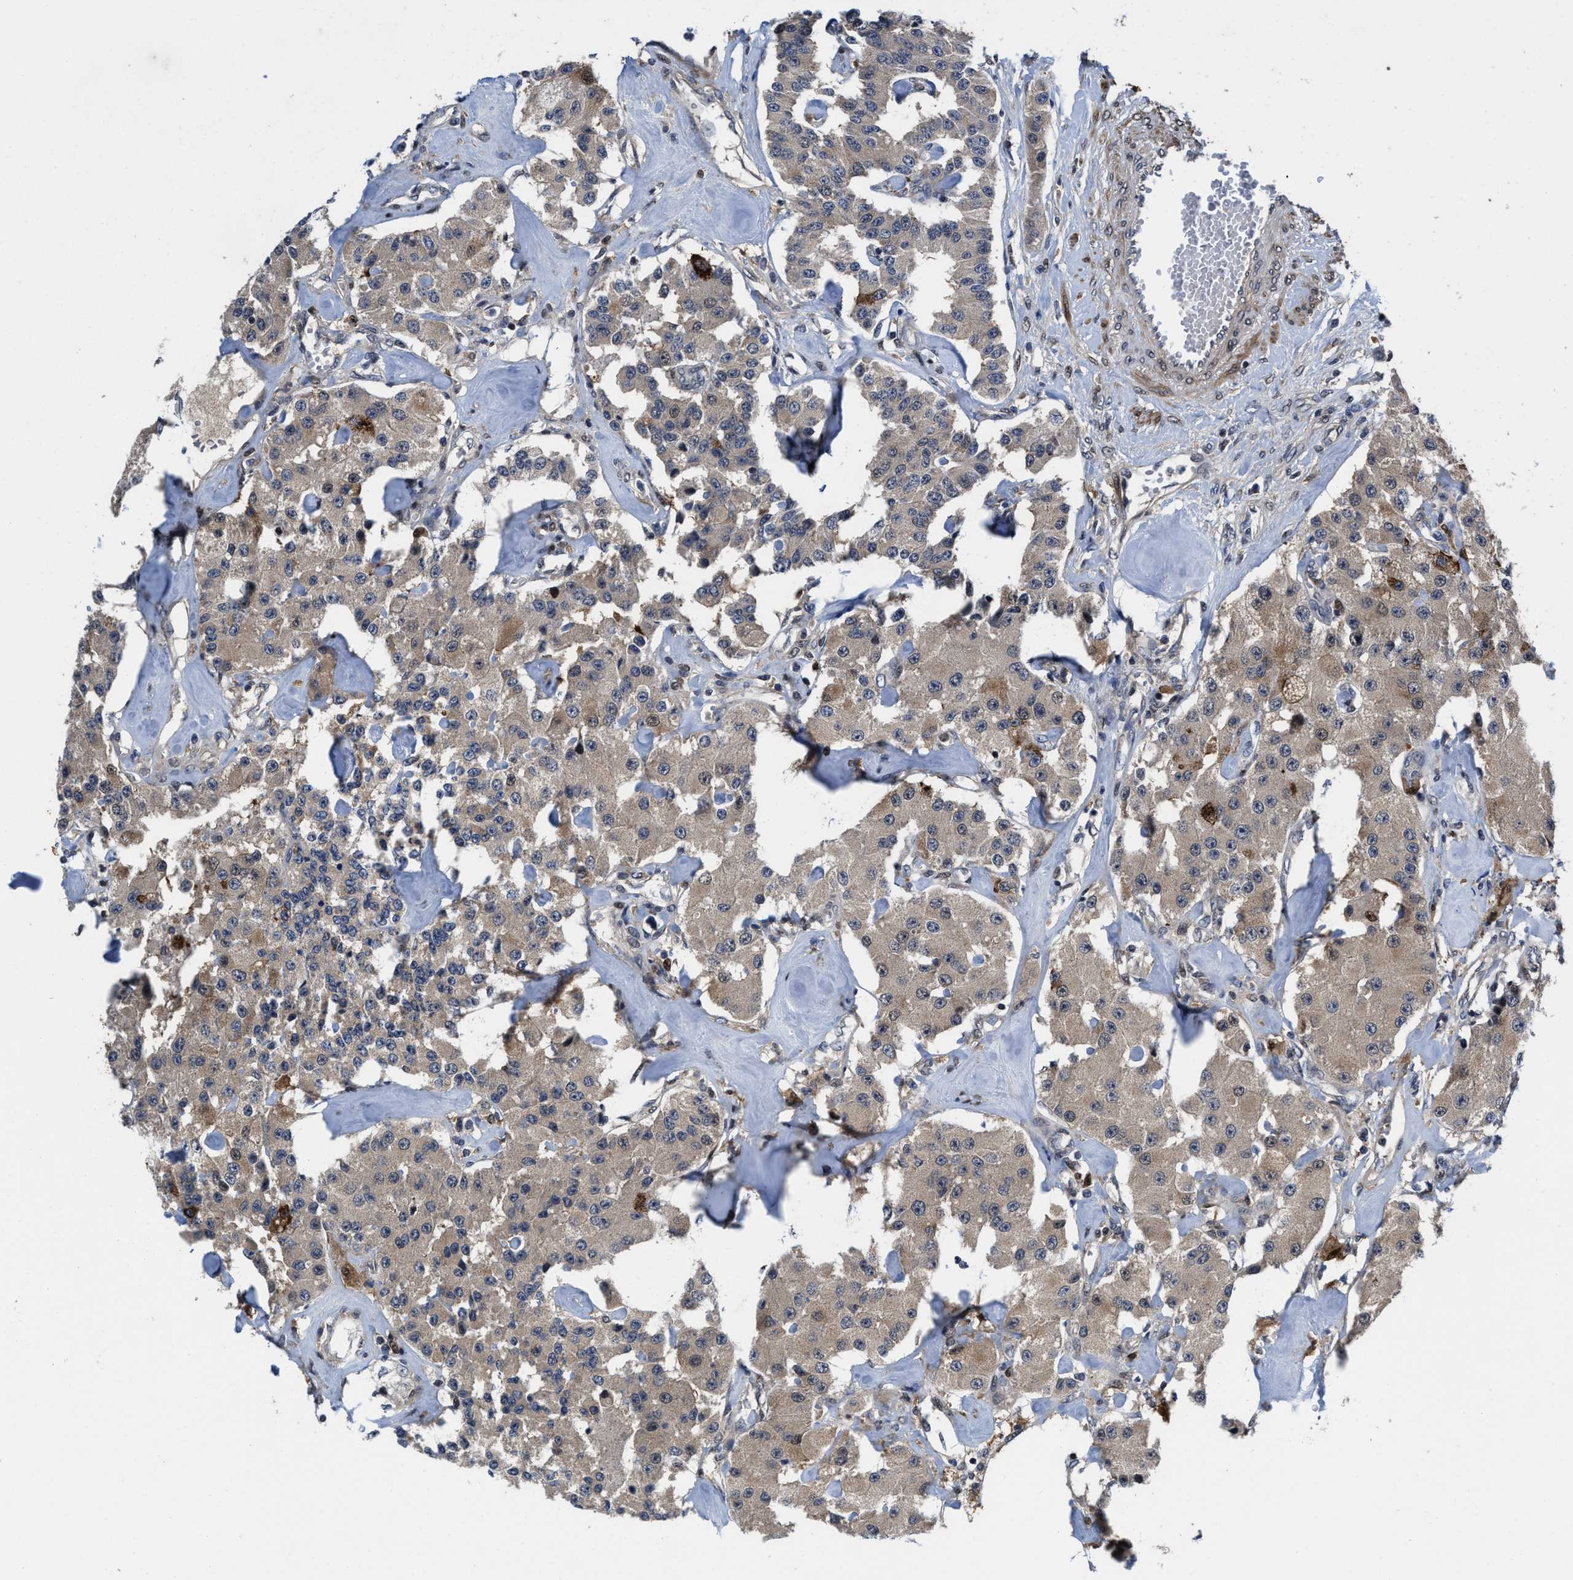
{"staining": {"intensity": "weak", "quantity": ">75%", "location": "cytoplasmic/membranous"}, "tissue": "carcinoid", "cell_type": "Tumor cells", "image_type": "cancer", "snomed": [{"axis": "morphology", "description": "Carcinoid, malignant, NOS"}, {"axis": "topography", "description": "Pancreas"}], "caption": "The photomicrograph demonstrates immunohistochemical staining of carcinoid. There is weak cytoplasmic/membranous expression is seen in about >75% of tumor cells. Nuclei are stained in blue.", "gene": "KIF12", "patient": {"sex": "male", "age": 41}}